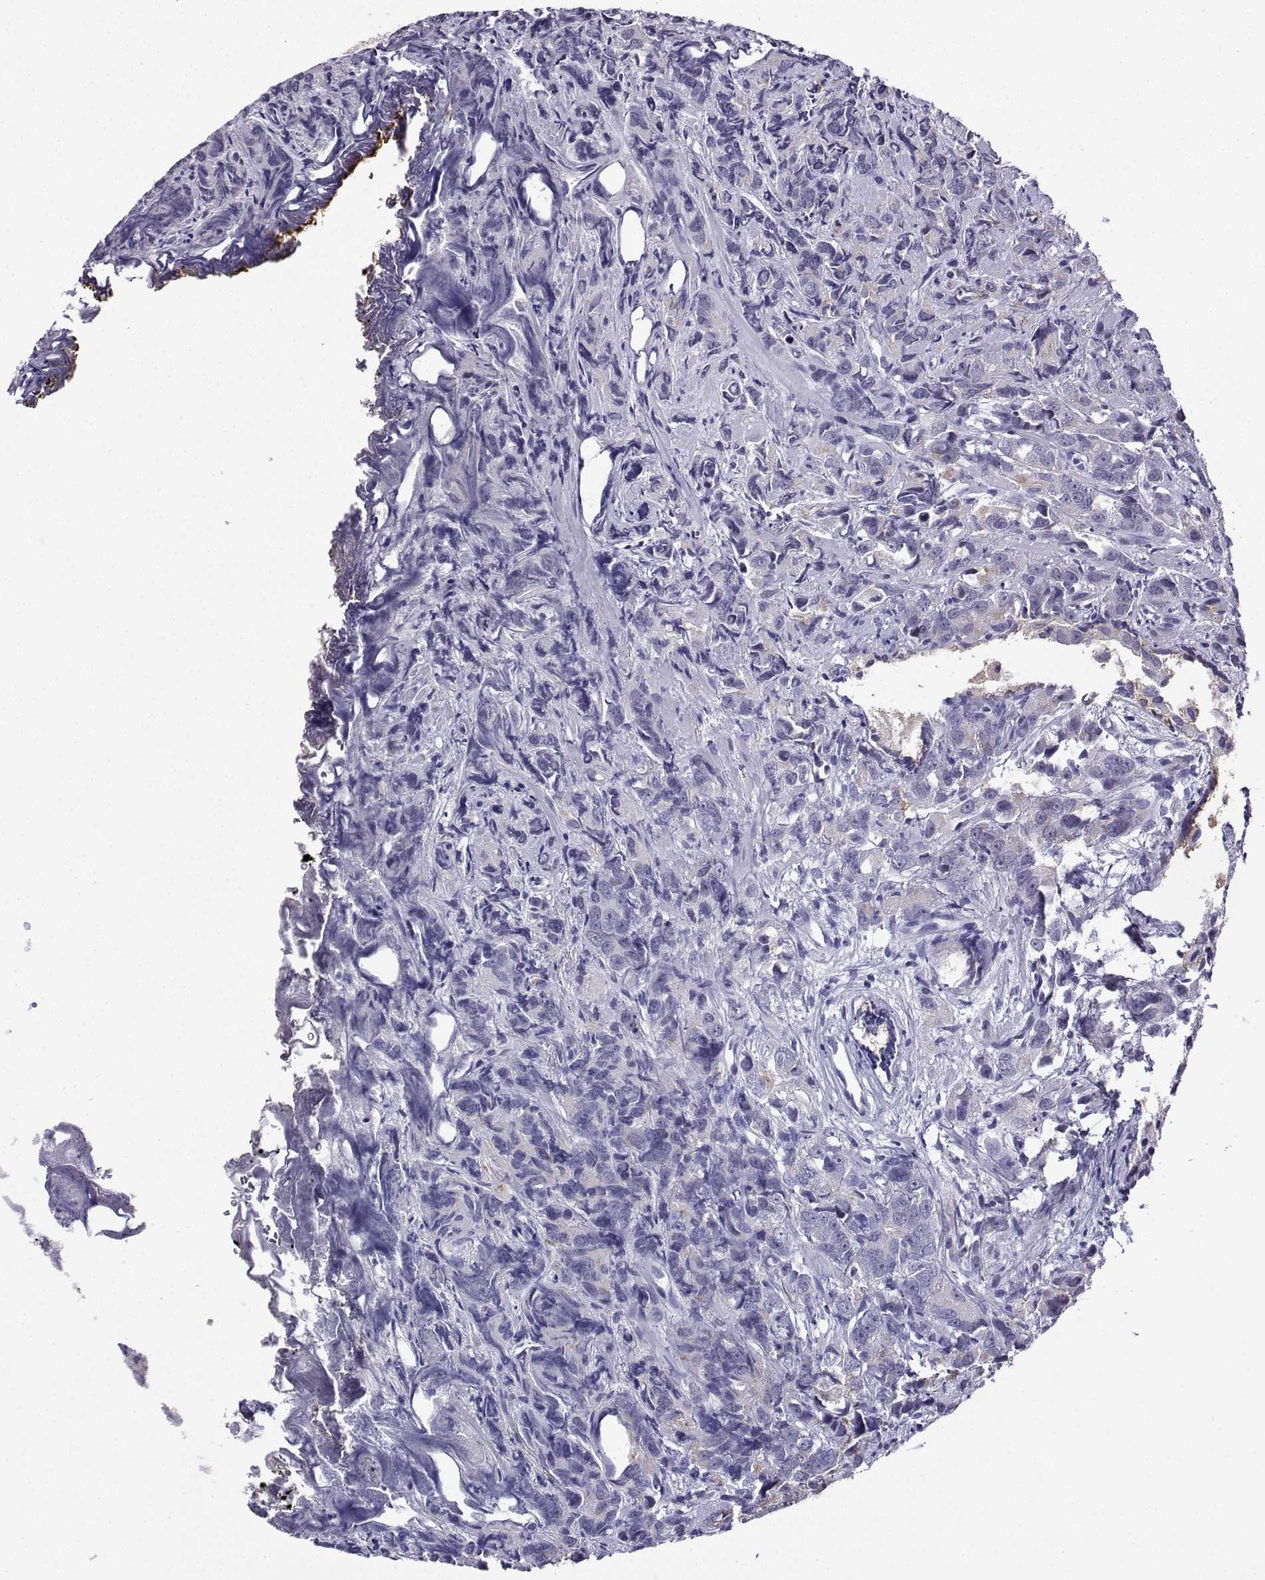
{"staining": {"intensity": "negative", "quantity": "none", "location": "none"}, "tissue": "prostate cancer", "cell_type": "Tumor cells", "image_type": "cancer", "snomed": [{"axis": "morphology", "description": "Adenocarcinoma, High grade"}, {"axis": "topography", "description": "Prostate"}], "caption": "Prostate adenocarcinoma (high-grade) was stained to show a protein in brown. There is no significant expression in tumor cells.", "gene": "LRFN2", "patient": {"sex": "male", "age": 90}}